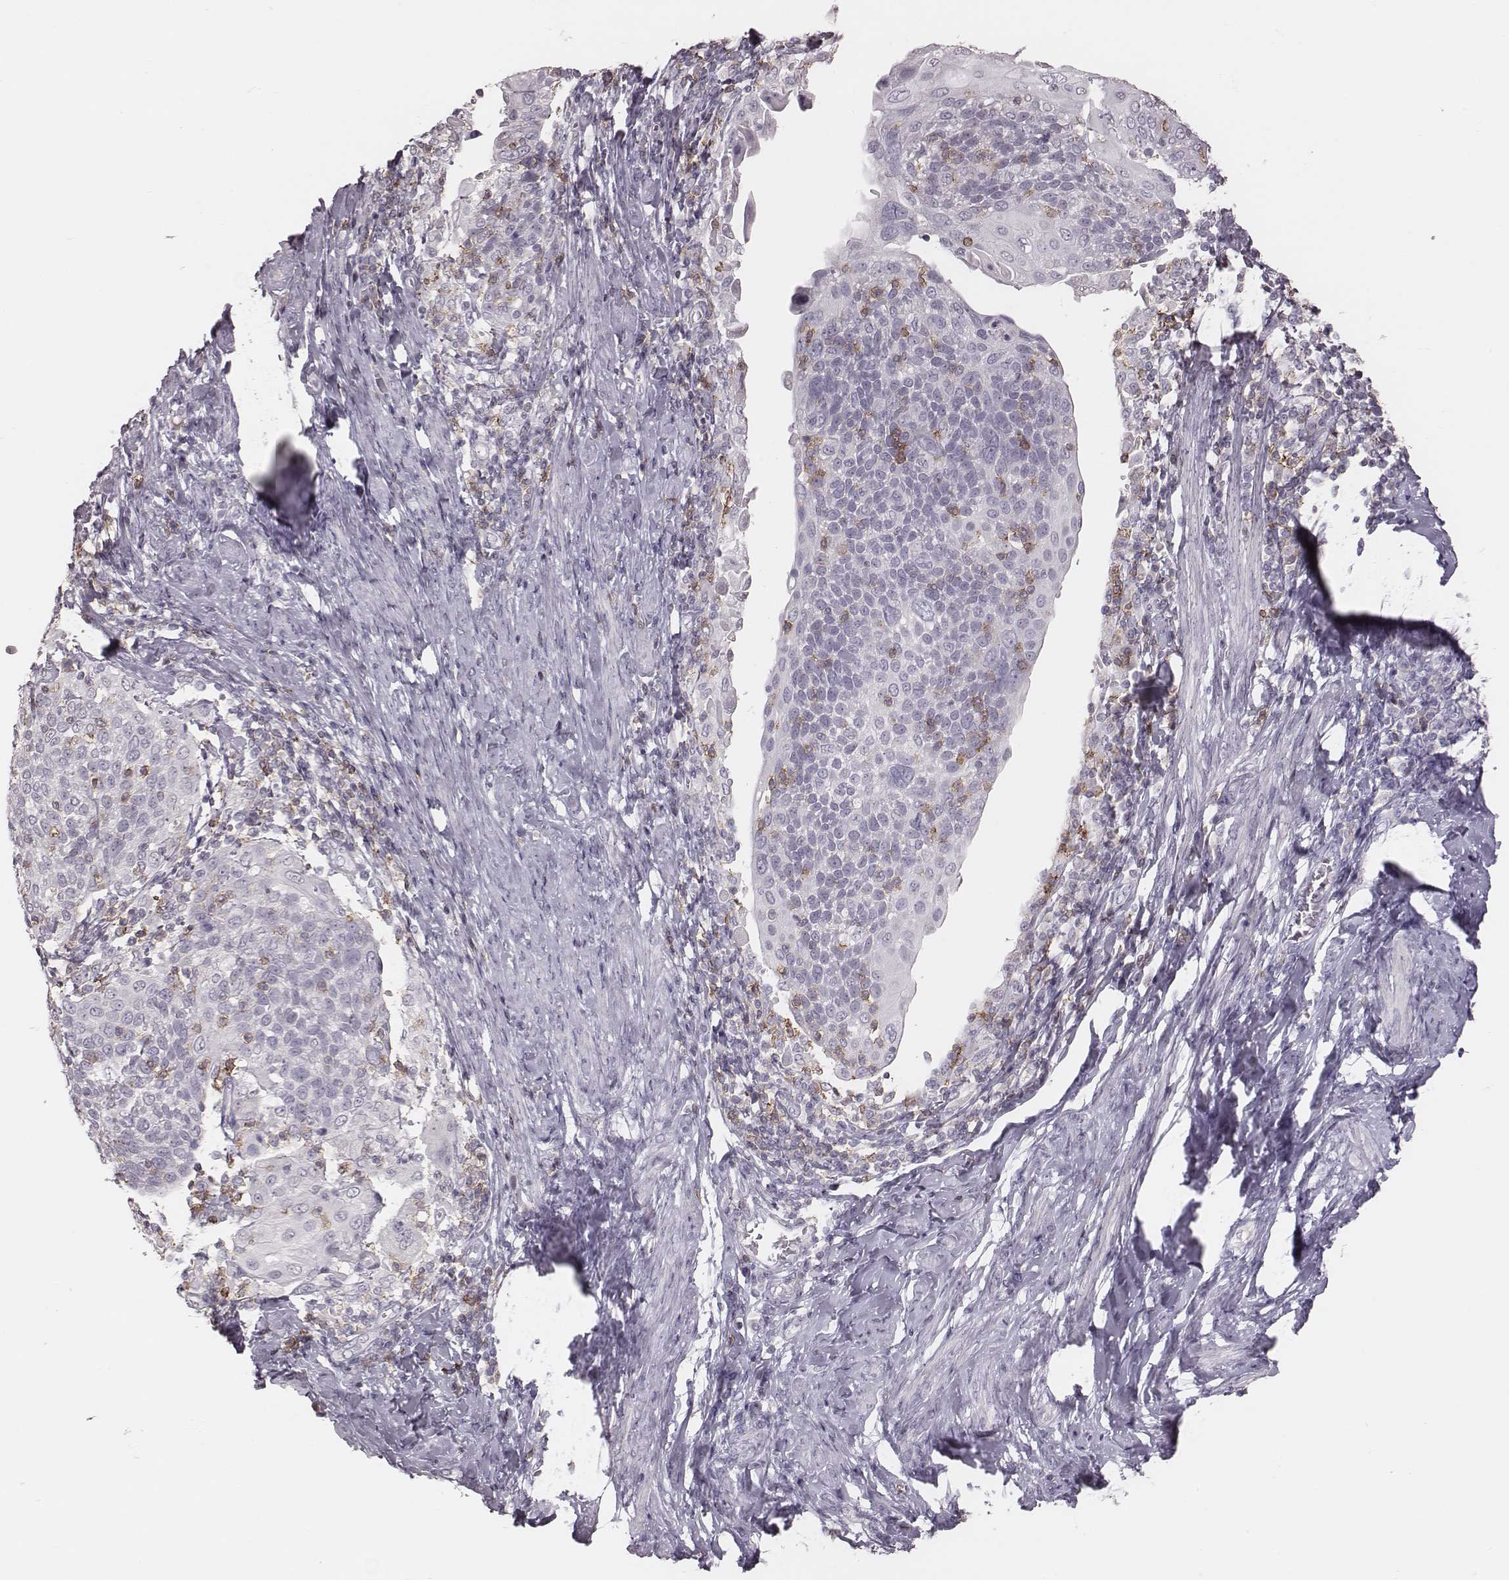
{"staining": {"intensity": "negative", "quantity": "none", "location": "none"}, "tissue": "cervical cancer", "cell_type": "Tumor cells", "image_type": "cancer", "snomed": [{"axis": "morphology", "description": "Squamous cell carcinoma, NOS"}, {"axis": "topography", "description": "Cervix"}], "caption": "DAB immunohistochemical staining of human cervical squamous cell carcinoma demonstrates no significant positivity in tumor cells.", "gene": "PDCD1", "patient": {"sex": "female", "age": 61}}